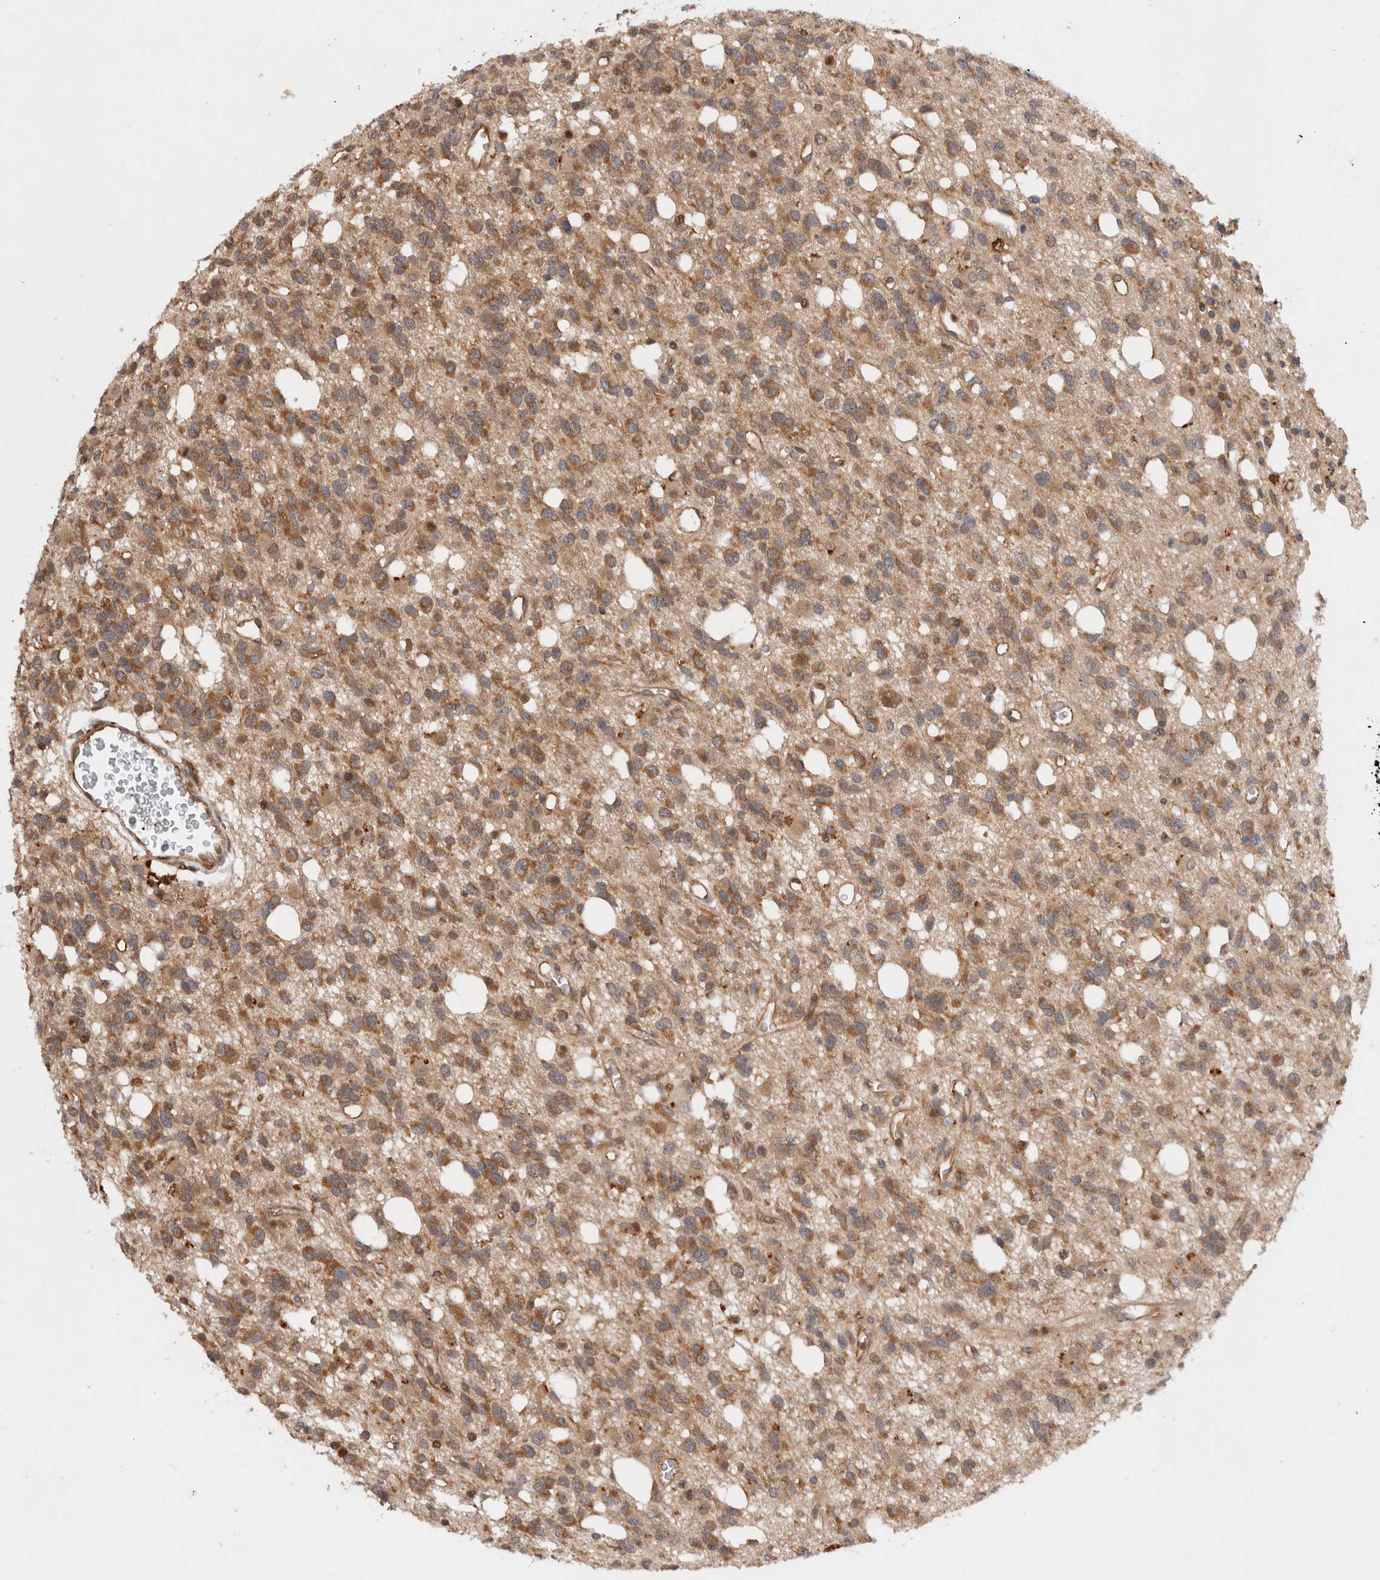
{"staining": {"intensity": "moderate", "quantity": ">75%", "location": "cytoplasmic/membranous"}, "tissue": "glioma", "cell_type": "Tumor cells", "image_type": "cancer", "snomed": [{"axis": "morphology", "description": "Glioma, malignant, High grade"}, {"axis": "topography", "description": "Brain"}], "caption": "High-power microscopy captured an immunohistochemistry (IHC) image of glioma, revealing moderate cytoplasmic/membranous staining in about >75% of tumor cells.", "gene": "HTT", "patient": {"sex": "female", "age": 62}}